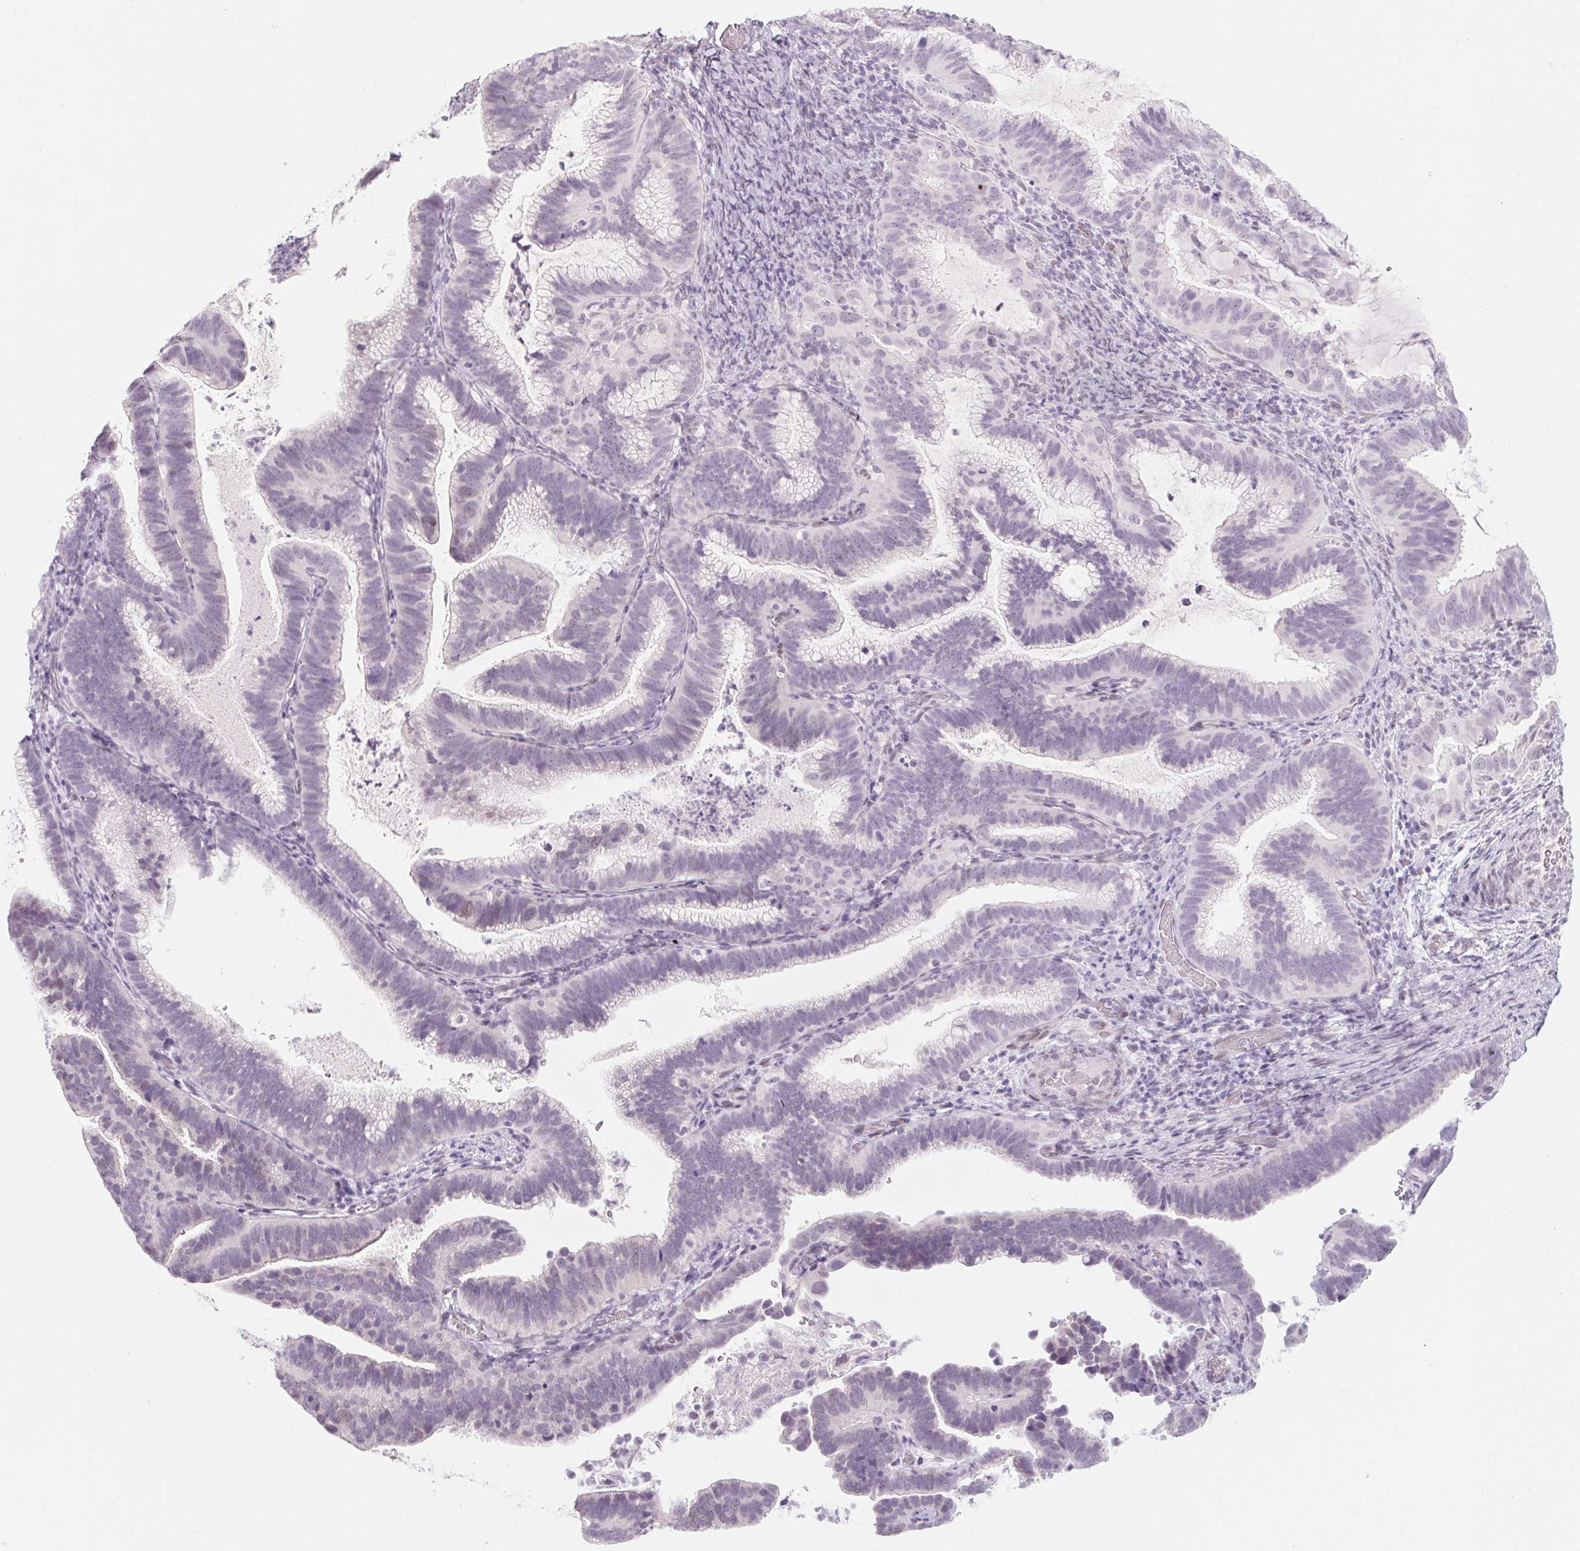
{"staining": {"intensity": "negative", "quantity": "none", "location": "none"}, "tissue": "cervical cancer", "cell_type": "Tumor cells", "image_type": "cancer", "snomed": [{"axis": "morphology", "description": "Adenocarcinoma, NOS"}, {"axis": "topography", "description": "Cervix"}], "caption": "High magnification brightfield microscopy of cervical cancer (adenocarcinoma) stained with DAB (brown) and counterstained with hematoxylin (blue): tumor cells show no significant staining.", "gene": "KCNQ2", "patient": {"sex": "female", "age": 61}}